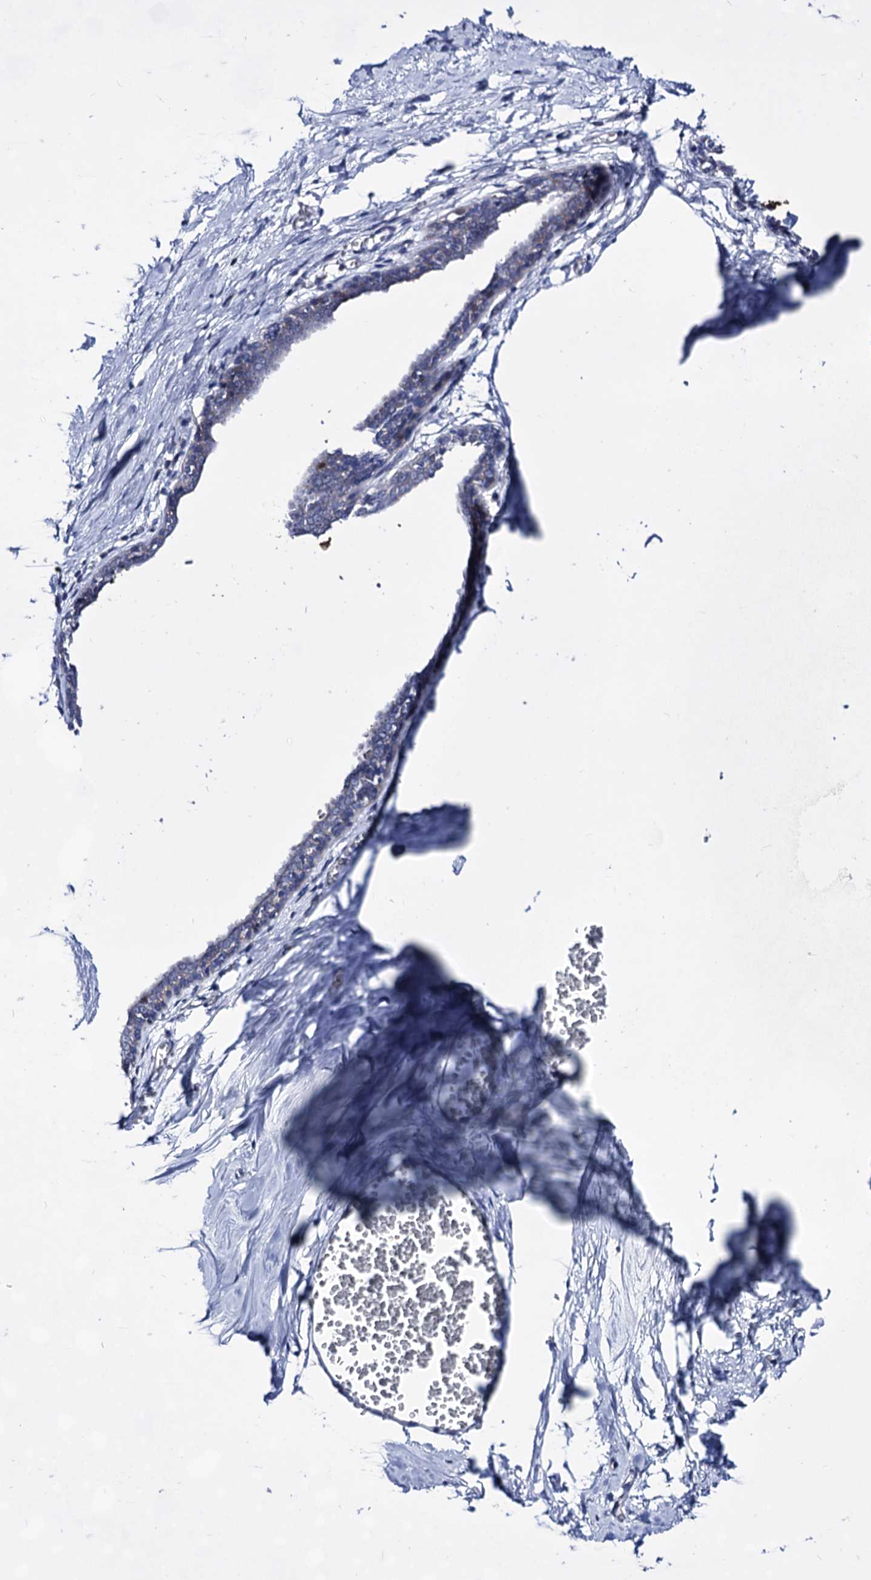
{"staining": {"intensity": "strong", "quantity": ">75%", "location": "cytoplasmic/membranous"}, "tissue": "breast", "cell_type": "Adipocytes", "image_type": "normal", "snomed": [{"axis": "morphology", "description": "Normal tissue, NOS"}, {"axis": "topography", "description": "Breast"}], "caption": "Strong cytoplasmic/membranous protein positivity is identified in about >75% of adipocytes in breast. (brown staining indicates protein expression, while blue staining denotes nuclei).", "gene": "PLIN1", "patient": {"sex": "female", "age": 27}}